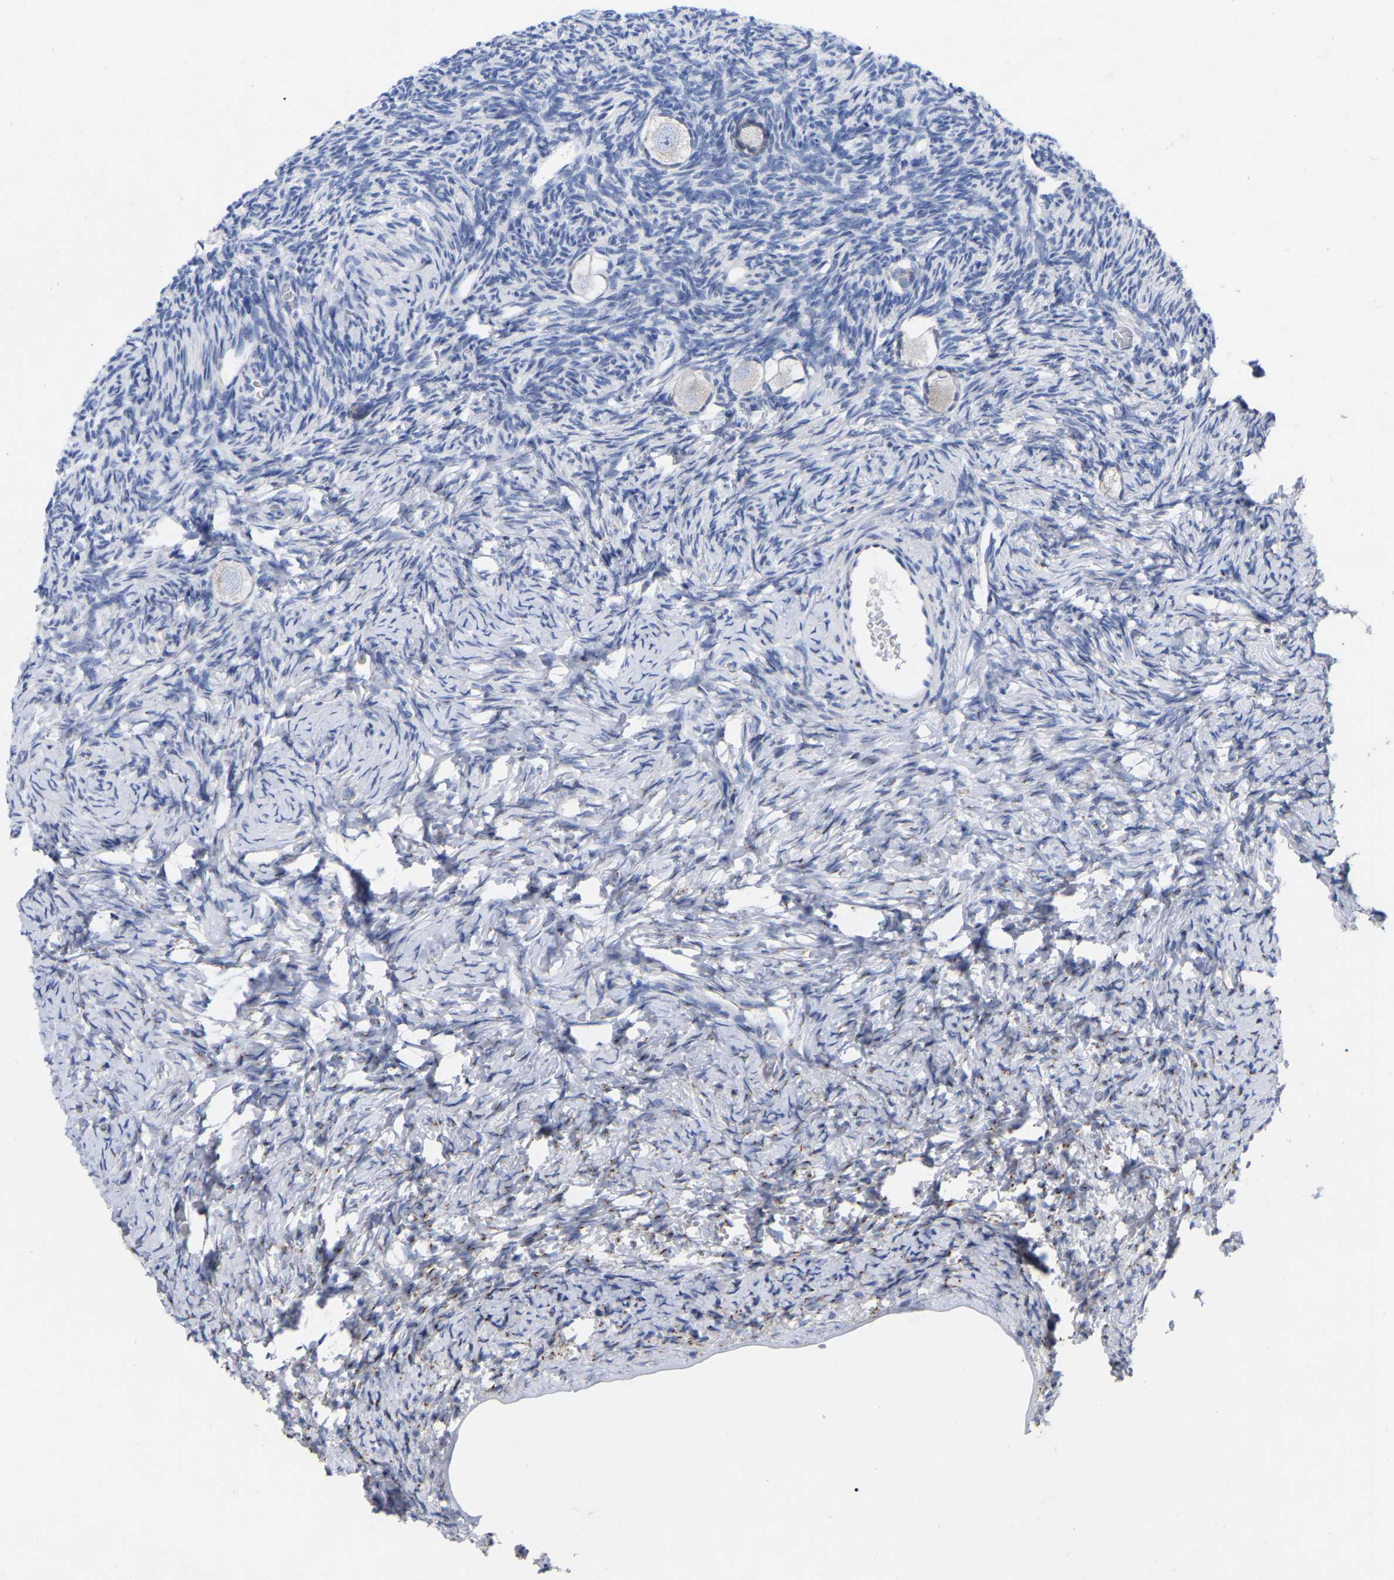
{"staining": {"intensity": "negative", "quantity": "none", "location": "none"}, "tissue": "ovary", "cell_type": "Follicle cells", "image_type": "normal", "snomed": [{"axis": "morphology", "description": "Normal tissue, NOS"}, {"axis": "topography", "description": "Ovary"}], "caption": "Immunohistochemistry (IHC) photomicrograph of benign ovary stained for a protein (brown), which exhibits no staining in follicle cells.", "gene": "STRIP2", "patient": {"sex": "female", "age": 27}}